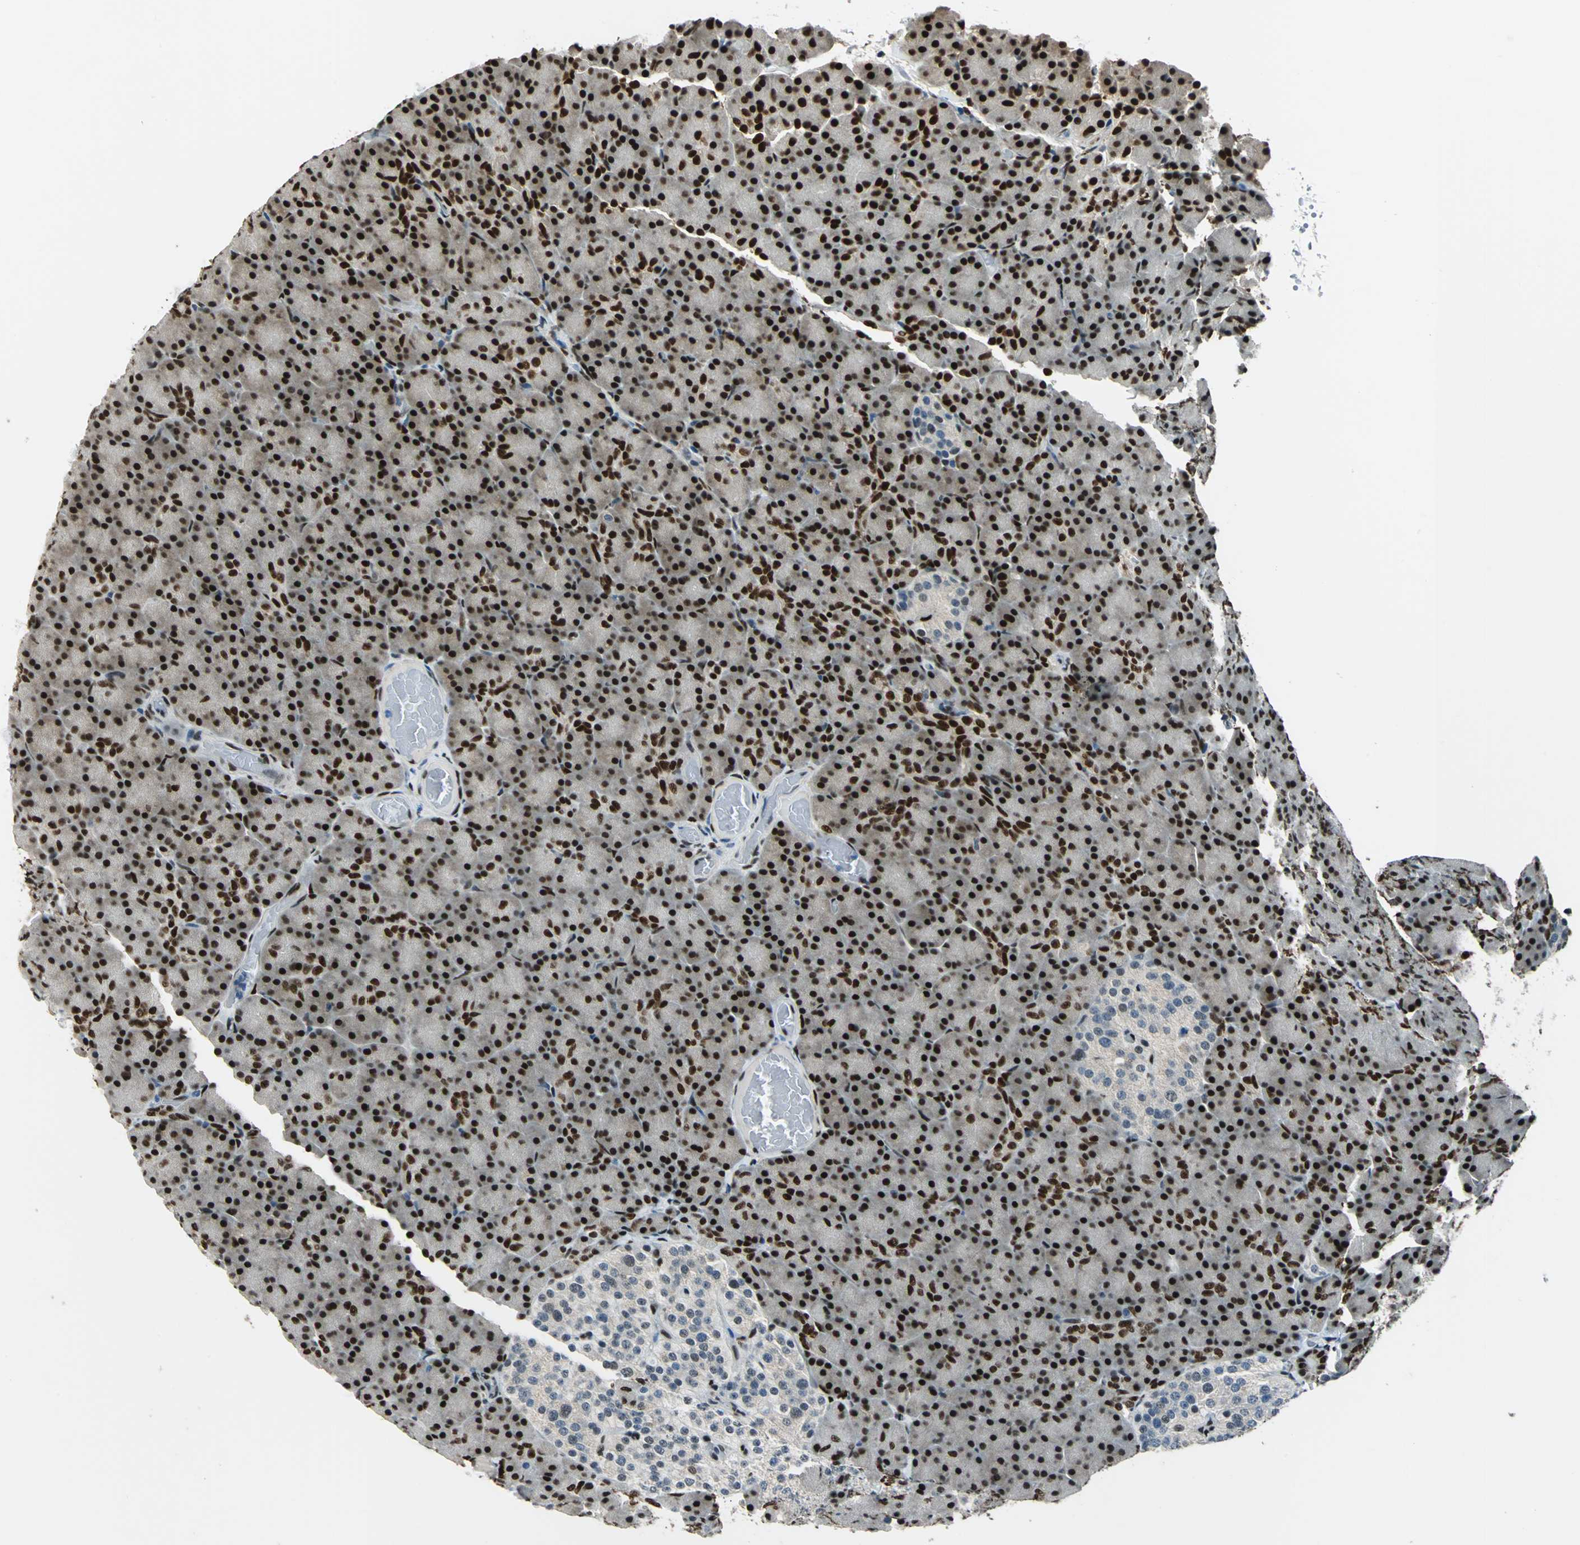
{"staining": {"intensity": "strong", "quantity": ">75%", "location": "cytoplasmic/membranous,nuclear"}, "tissue": "pancreas", "cell_type": "Exocrine glandular cells", "image_type": "normal", "snomed": [{"axis": "morphology", "description": "Normal tissue, NOS"}, {"axis": "topography", "description": "Pancreas"}], "caption": "Immunohistochemistry image of normal pancreas: human pancreas stained using immunohistochemistry (IHC) displays high levels of strong protein expression localized specifically in the cytoplasmic/membranous,nuclear of exocrine glandular cells, appearing as a cytoplasmic/membranous,nuclear brown color.", "gene": "NFIA", "patient": {"sex": "female", "age": 43}}